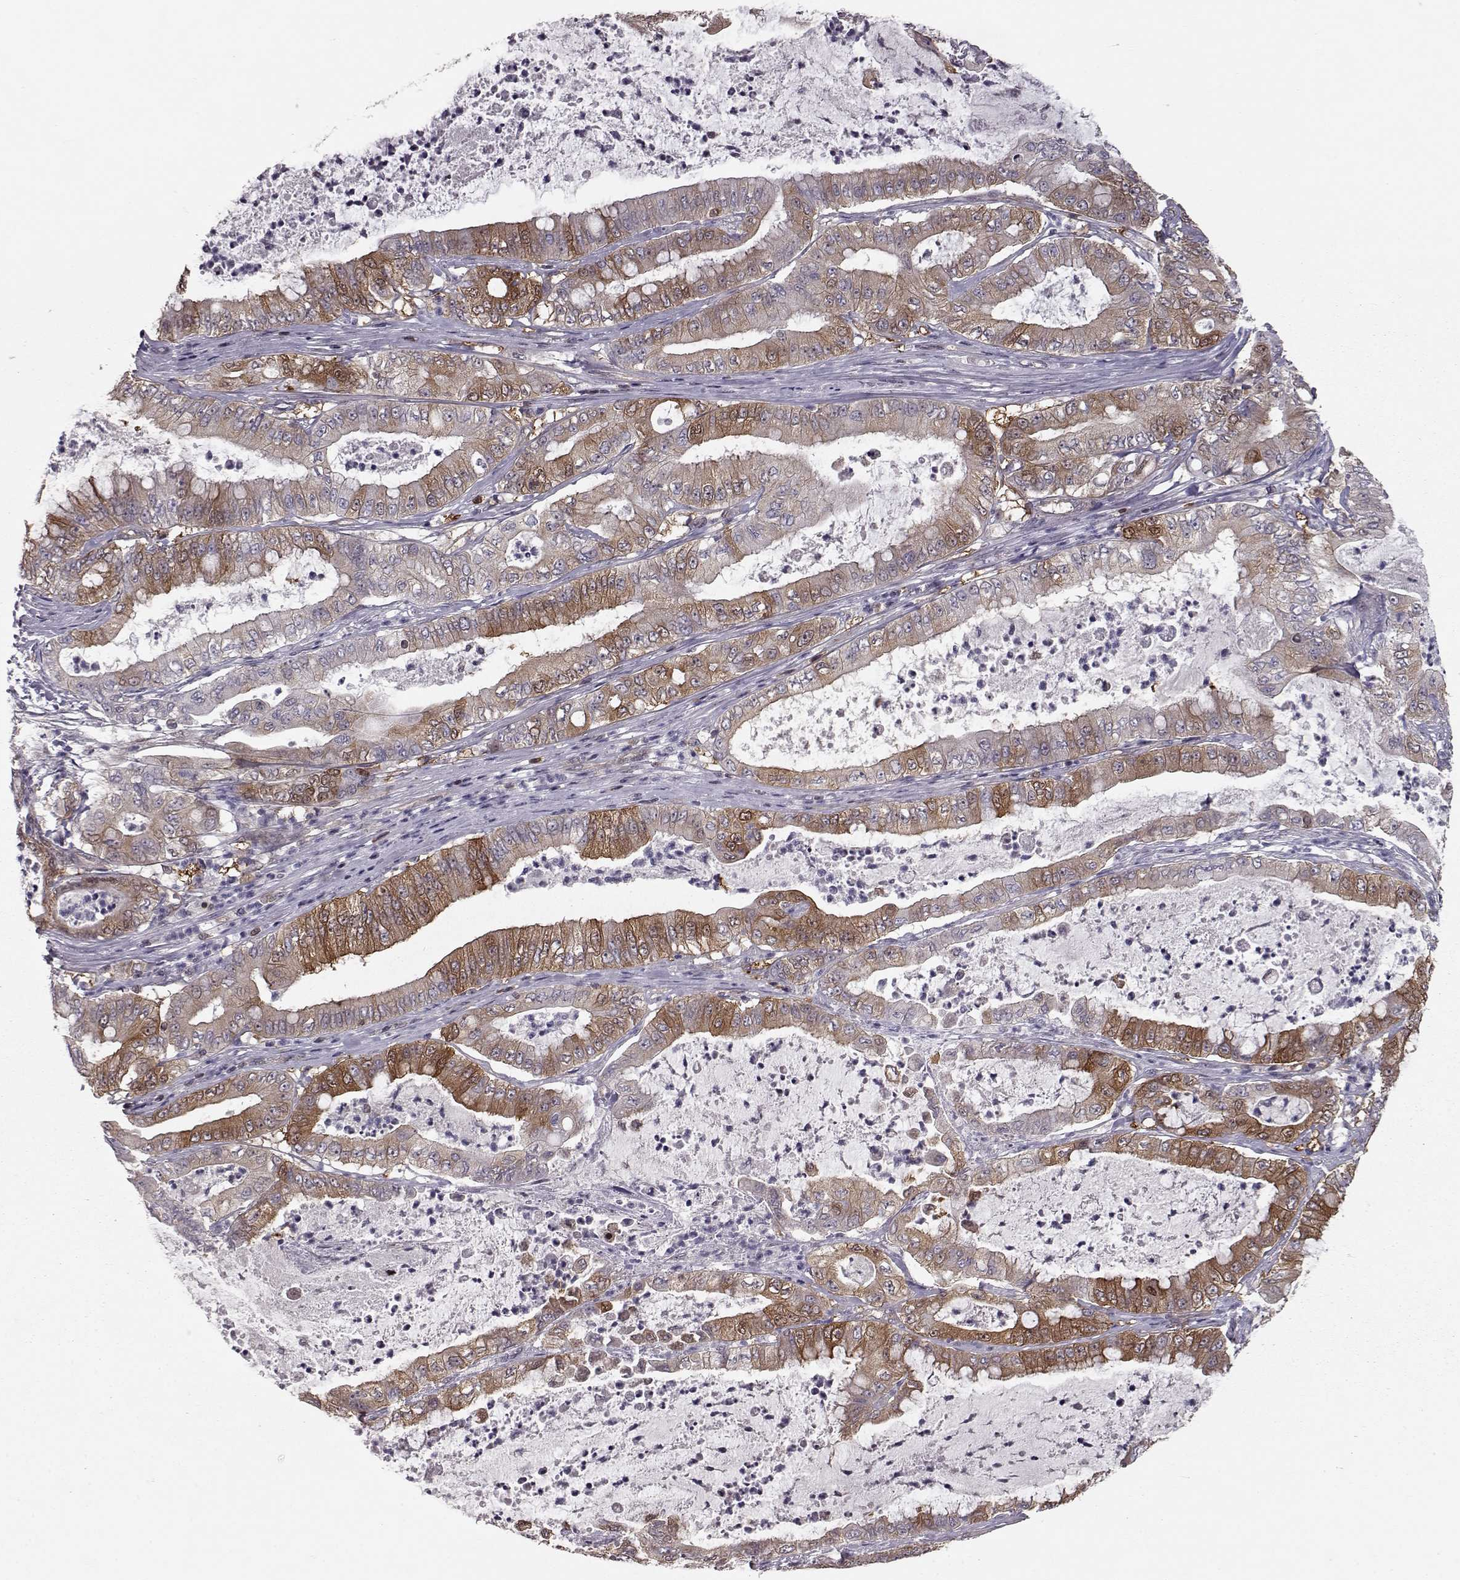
{"staining": {"intensity": "strong", "quantity": "<25%", "location": "cytoplasmic/membranous"}, "tissue": "pancreatic cancer", "cell_type": "Tumor cells", "image_type": "cancer", "snomed": [{"axis": "morphology", "description": "Adenocarcinoma, NOS"}, {"axis": "topography", "description": "Pancreas"}], "caption": "A micrograph of human pancreatic cancer stained for a protein demonstrates strong cytoplasmic/membranous brown staining in tumor cells.", "gene": "RANBP1", "patient": {"sex": "male", "age": 71}}